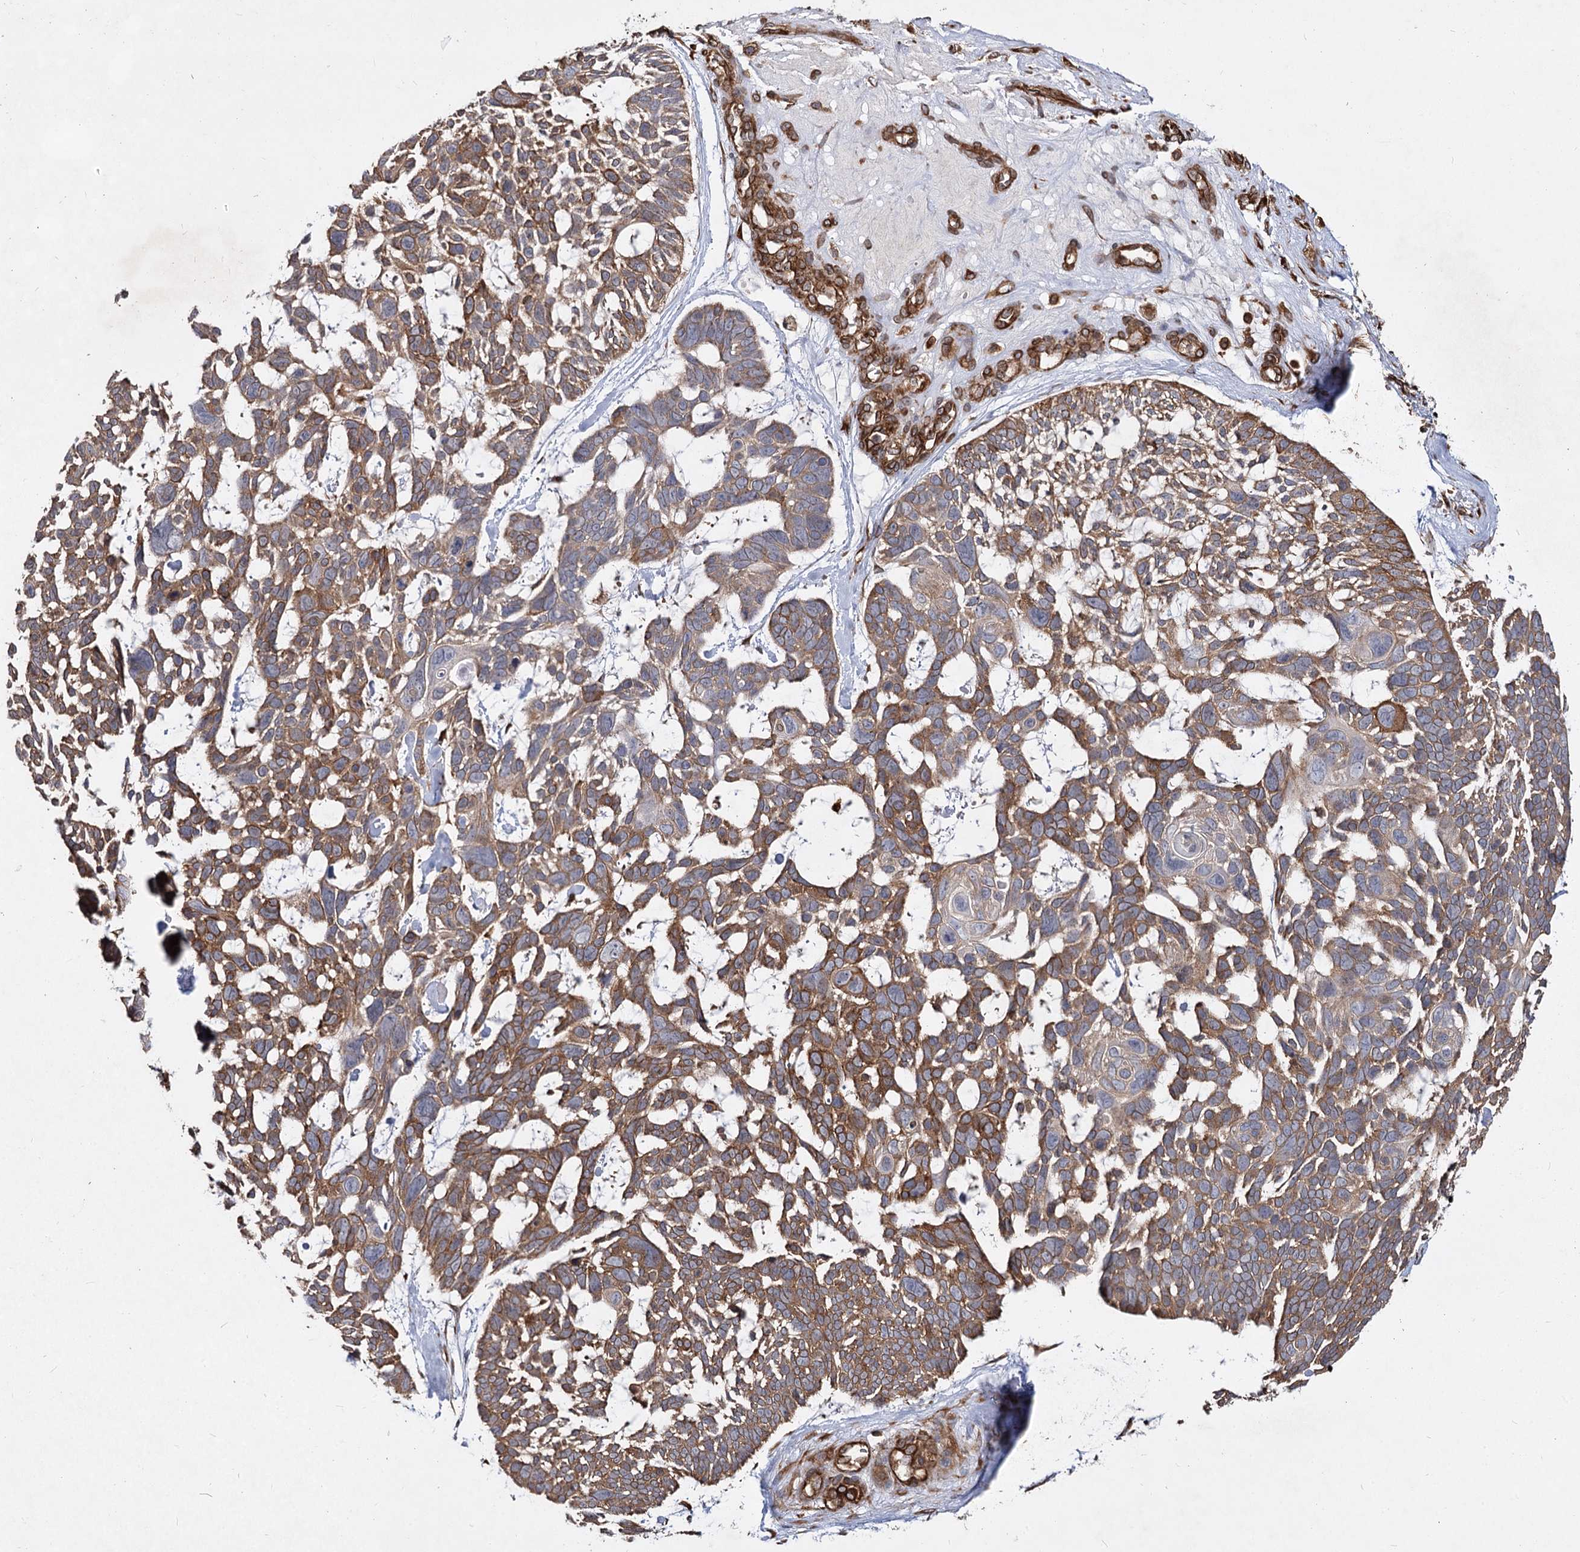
{"staining": {"intensity": "moderate", "quantity": ">75%", "location": "cytoplasmic/membranous"}, "tissue": "skin cancer", "cell_type": "Tumor cells", "image_type": "cancer", "snomed": [{"axis": "morphology", "description": "Basal cell carcinoma"}, {"axis": "topography", "description": "Skin"}], "caption": "Skin cancer (basal cell carcinoma) stained with immunohistochemistry (IHC) exhibits moderate cytoplasmic/membranous positivity in approximately >75% of tumor cells. The protein of interest is shown in brown color, while the nuclei are stained blue.", "gene": "IQSEC1", "patient": {"sex": "male", "age": 88}}